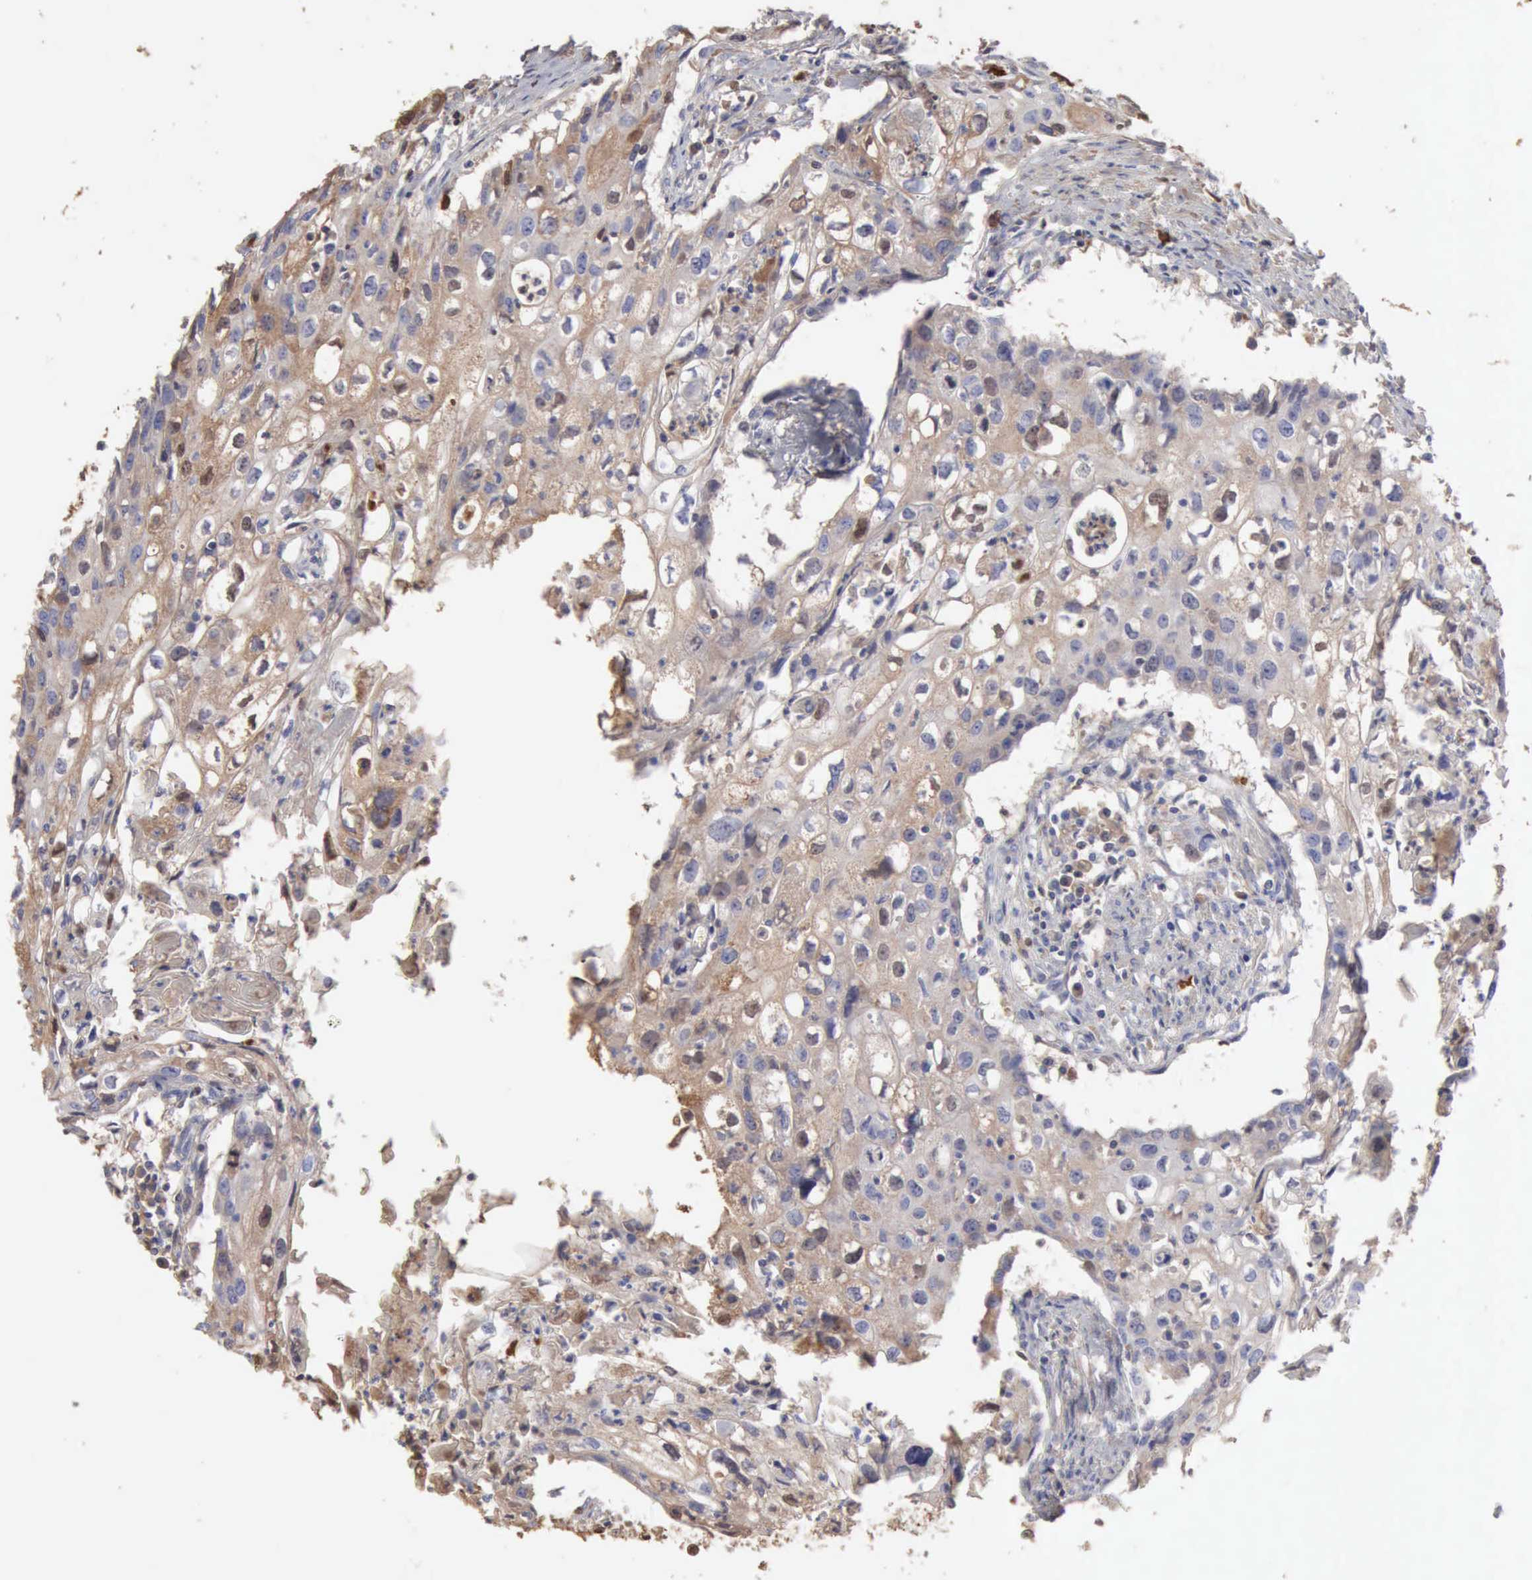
{"staining": {"intensity": "weak", "quantity": "25%-75%", "location": "cytoplasmic/membranous"}, "tissue": "urothelial cancer", "cell_type": "Tumor cells", "image_type": "cancer", "snomed": [{"axis": "morphology", "description": "Urothelial carcinoma, High grade"}, {"axis": "topography", "description": "Urinary bladder"}], "caption": "Immunohistochemistry micrograph of high-grade urothelial carcinoma stained for a protein (brown), which demonstrates low levels of weak cytoplasmic/membranous positivity in about 25%-75% of tumor cells.", "gene": "SERPINA1", "patient": {"sex": "male", "age": 54}}